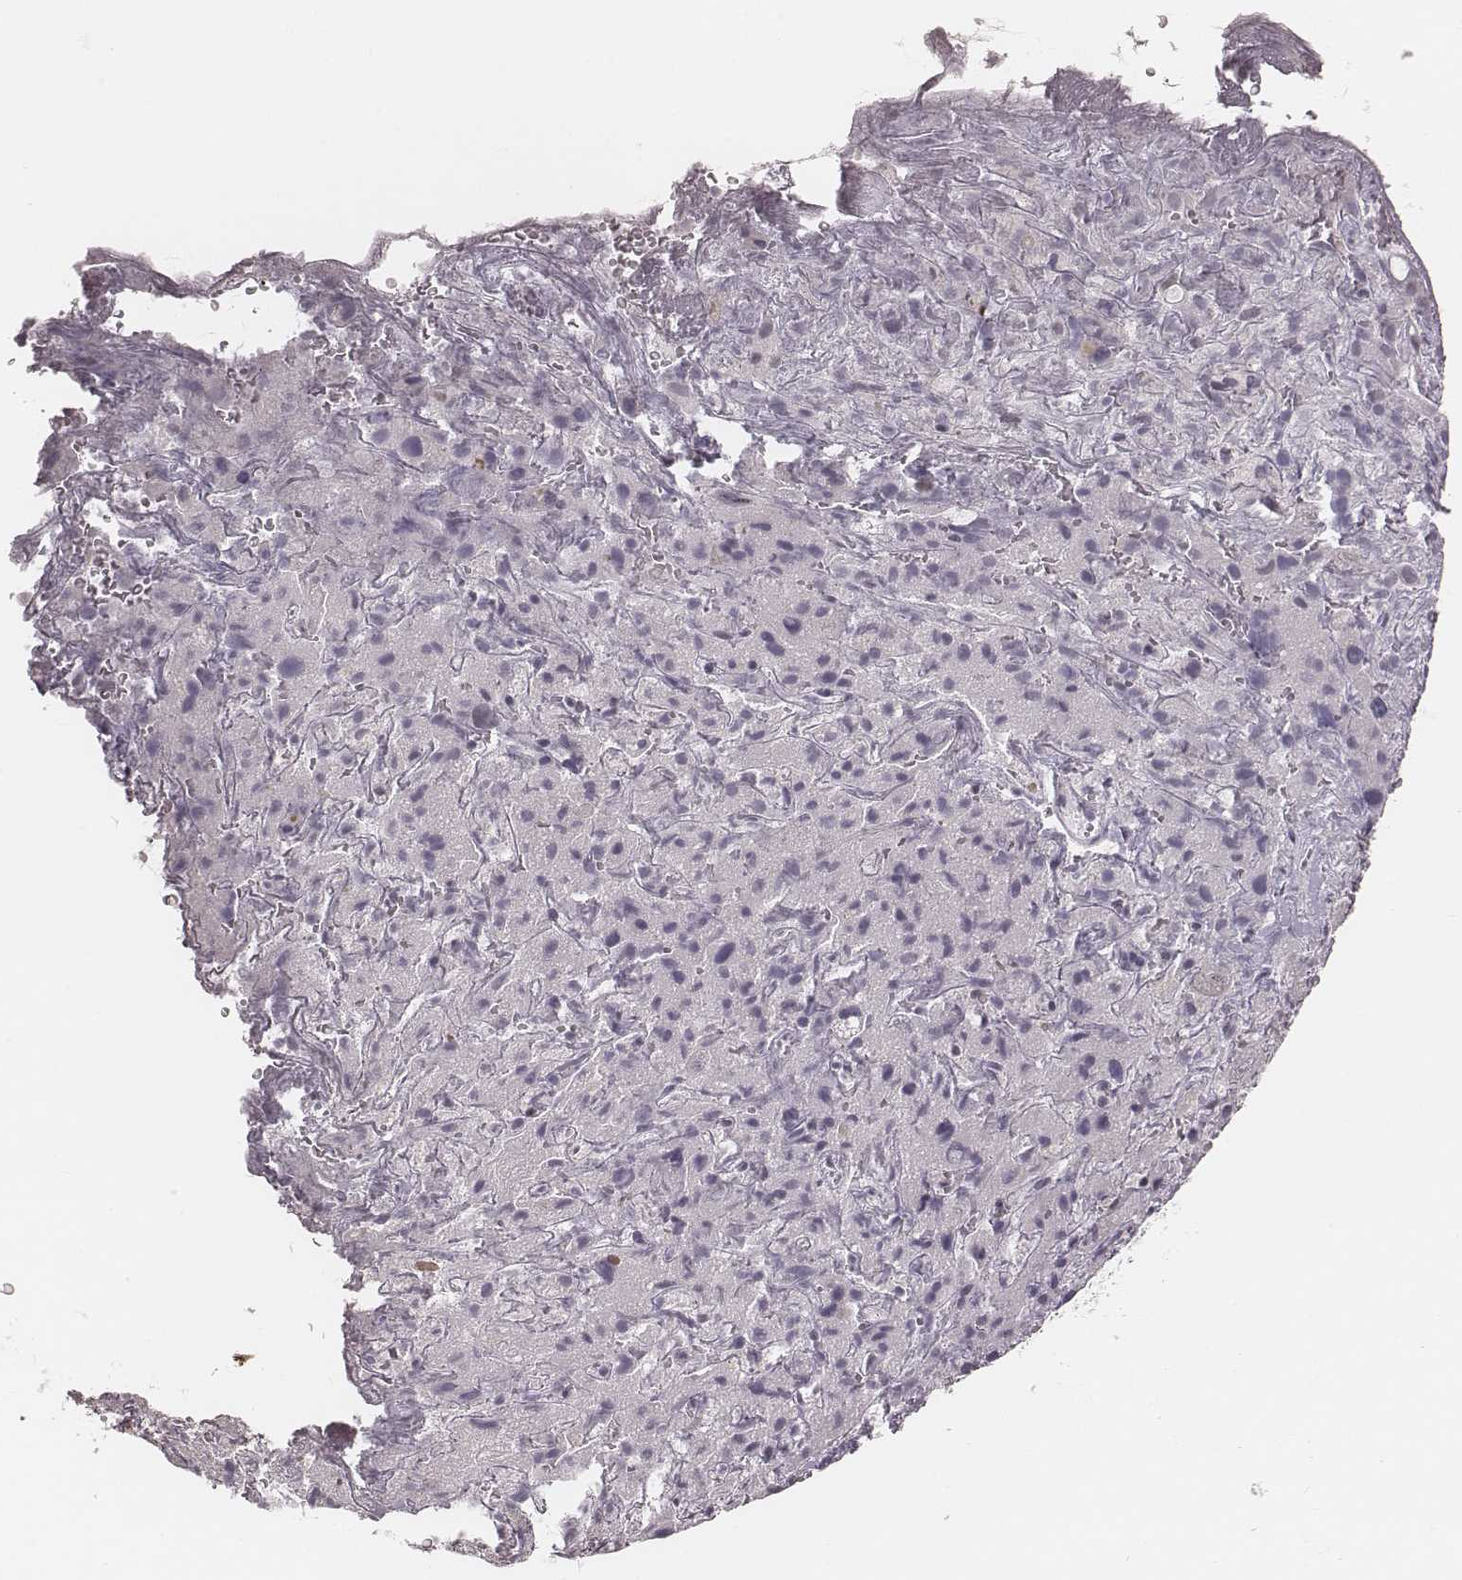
{"staining": {"intensity": "negative", "quantity": "none", "location": "none"}, "tissue": "liver cancer", "cell_type": "Tumor cells", "image_type": "cancer", "snomed": [{"axis": "morphology", "description": "Cholangiocarcinoma"}, {"axis": "topography", "description": "Liver"}], "caption": "Micrograph shows no protein expression in tumor cells of liver cholangiocarcinoma tissue. (Immunohistochemistry (ihc), brightfield microscopy, high magnification).", "gene": "S100Z", "patient": {"sex": "female", "age": 52}}